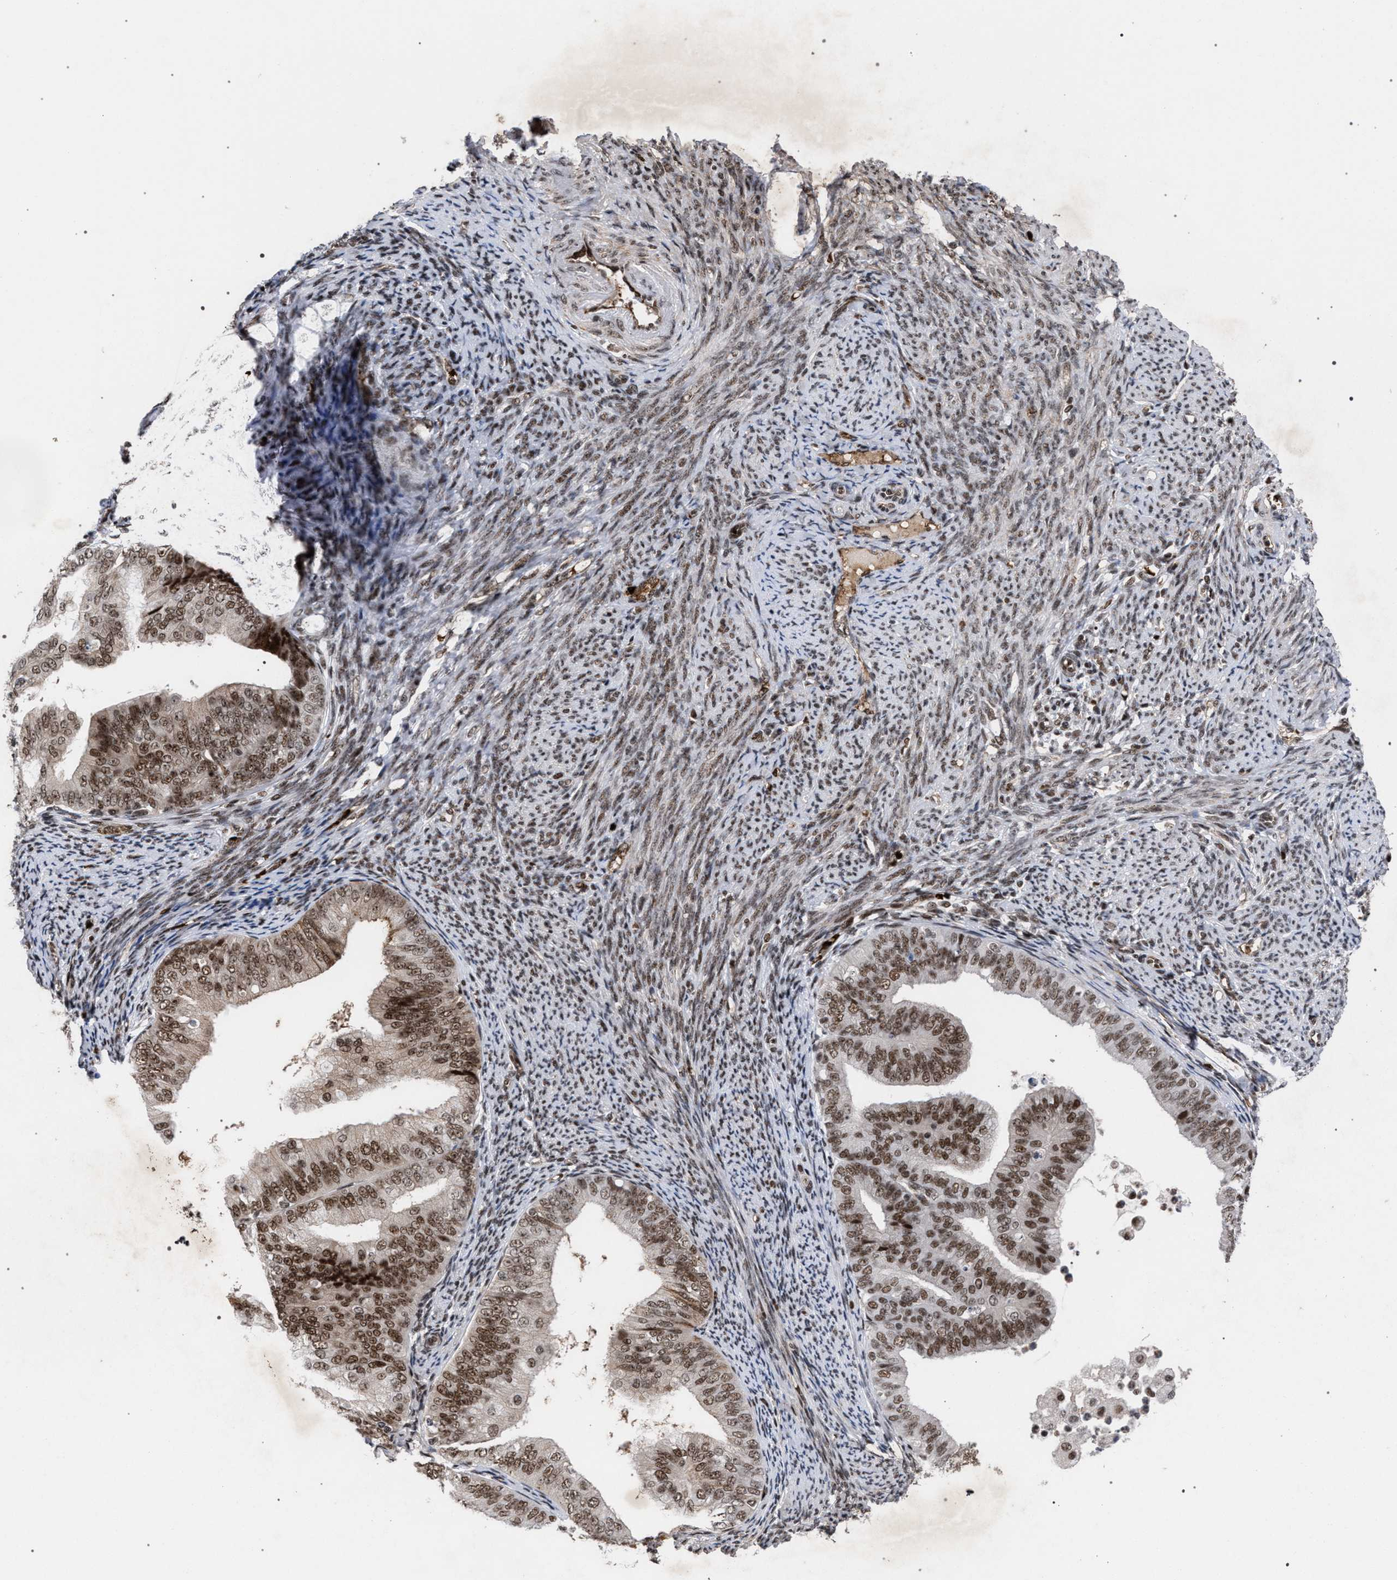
{"staining": {"intensity": "moderate", "quantity": ">75%", "location": "cytoplasmic/membranous,nuclear"}, "tissue": "endometrial cancer", "cell_type": "Tumor cells", "image_type": "cancer", "snomed": [{"axis": "morphology", "description": "Adenocarcinoma, NOS"}, {"axis": "topography", "description": "Endometrium"}], "caption": "A medium amount of moderate cytoplasmic/membranous and nuclear staining is identified in approximately >75% of tumor cells in endometrial adenocarcinoma tissue.", "gene": "SCAF4", "patient": {"sex": "female", "age": 63}}